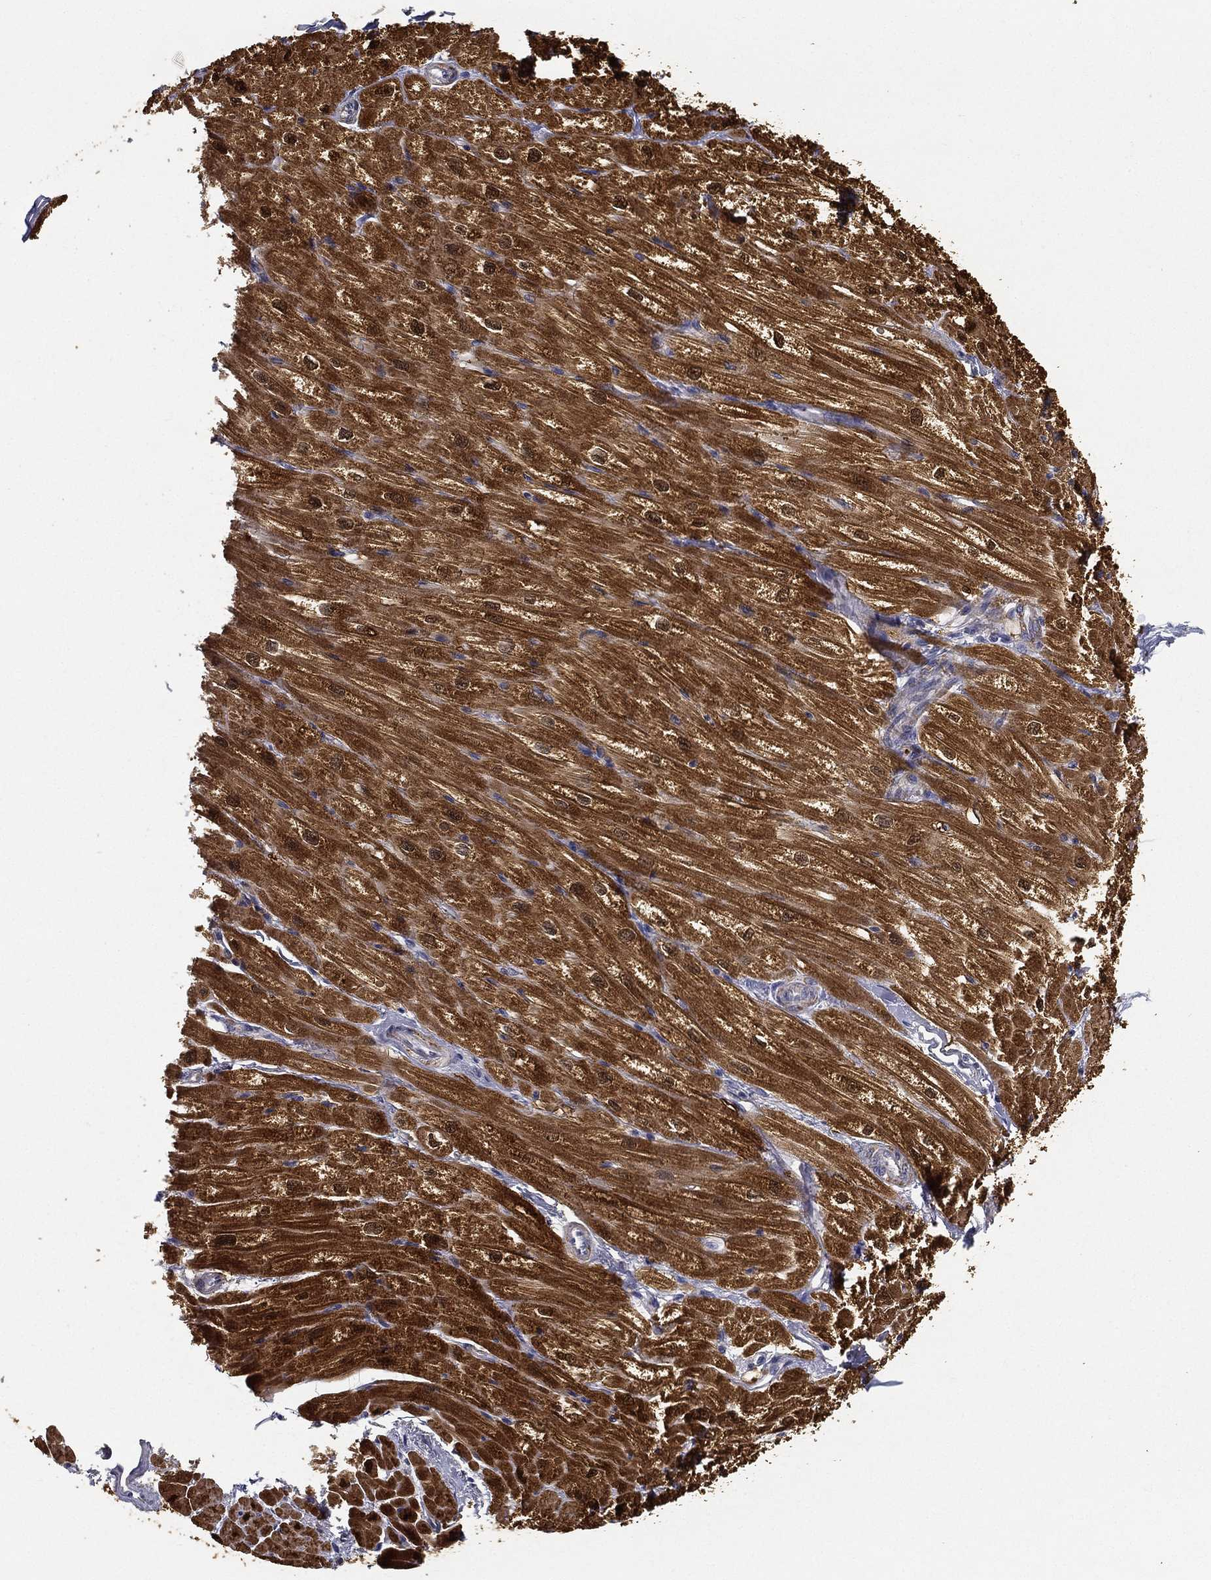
{"staining": {"intensity": "strong", "quantity": ">75%", "location": "cytoplasmic/membranous"}, "tissue": "heart muscle", "cell_type": "Cardiomyocytes", "image_type": "normal", "snomed": [{"axis": "morphology", "description": "Normal tissue, NOS"}, {"axis": "topography", "description": "Heart"}], "caption": "Immunohistochemistry (IHC) of unremarkable heart muscle exhibits high levels of strong cytoplasmic/membranous positivity in approximately >75% of cardiomyocytes.", "gene": "MT", "patient": {"sex": "male", "age": 57}}